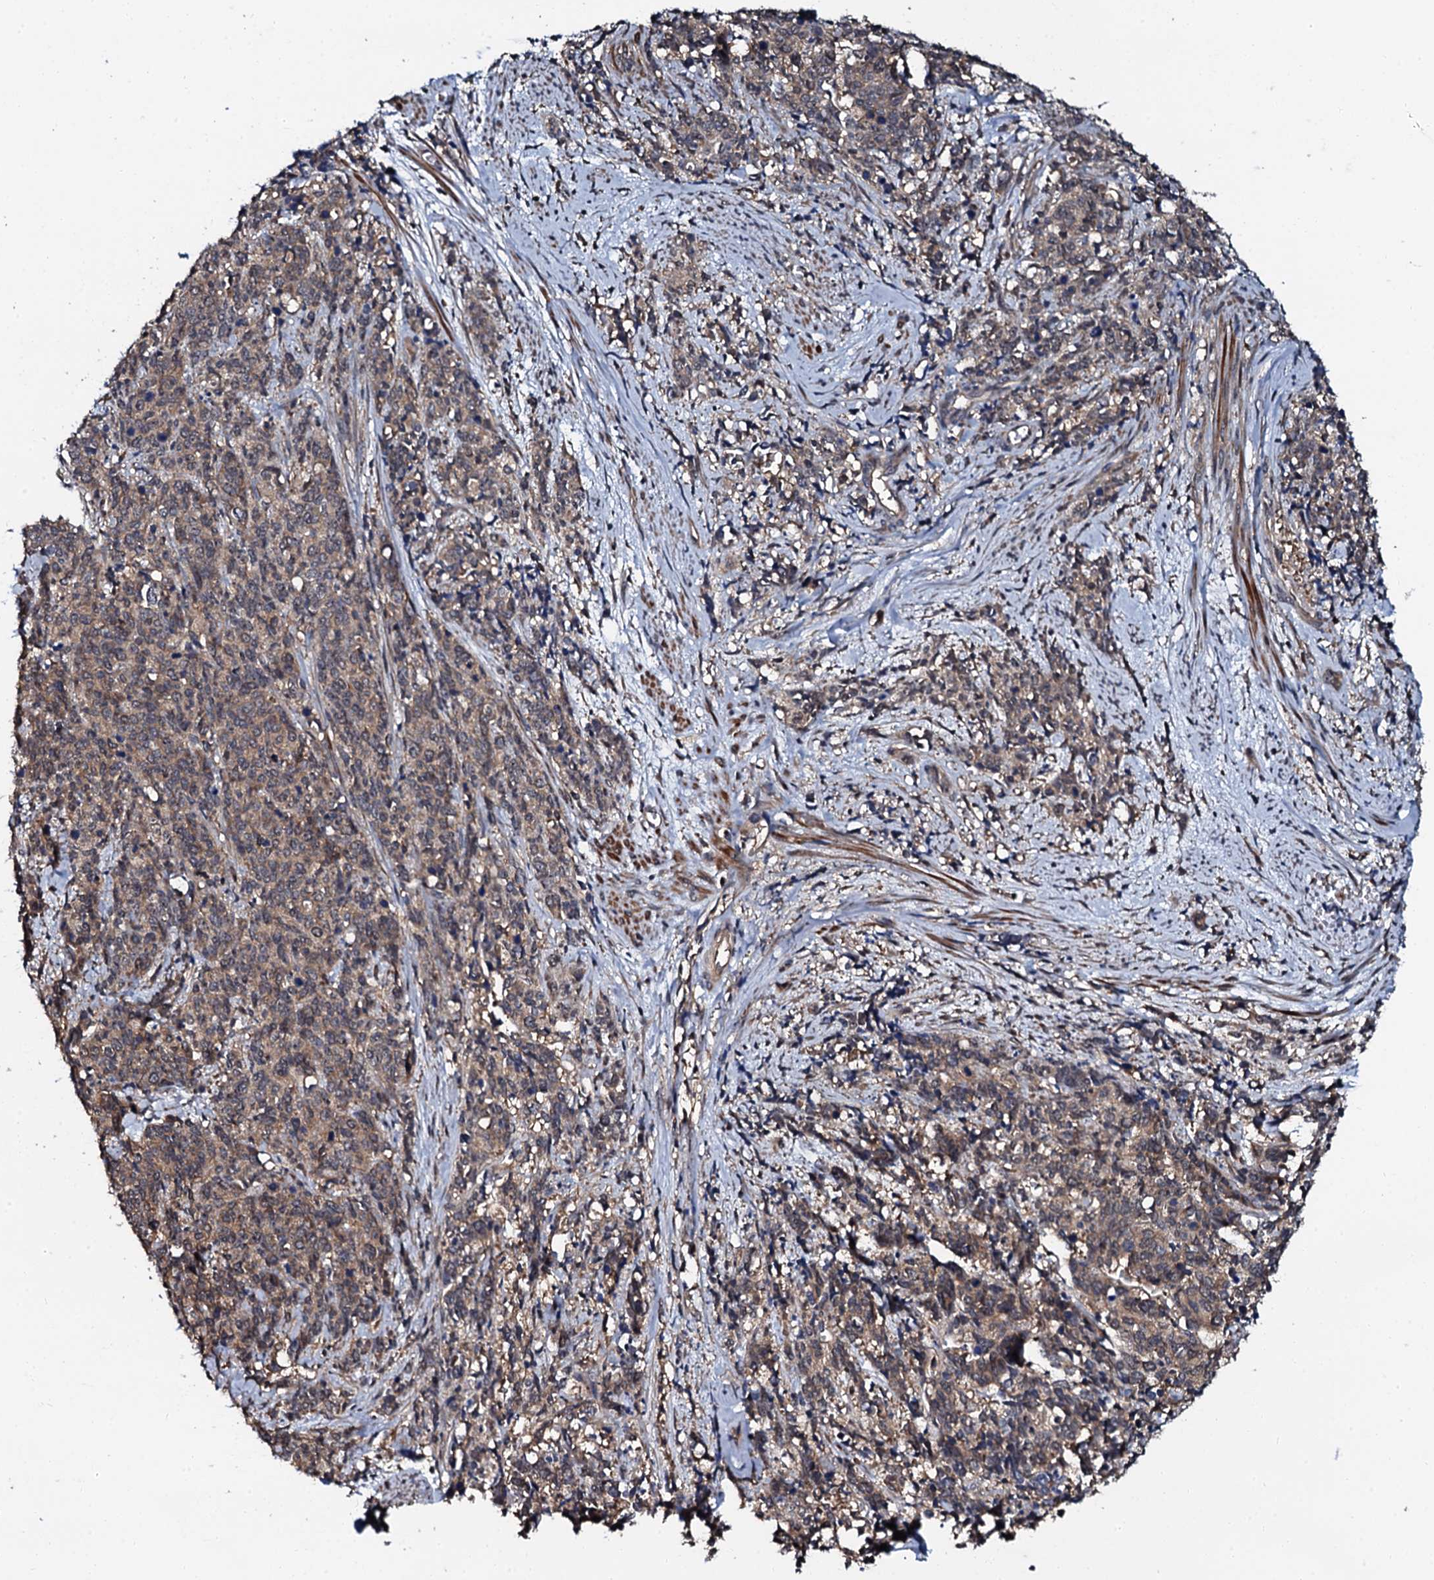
{"staining": {"intensity": "weak", "quantity": "25%-75%", "location": "cytoplasmic/membranous"}, "tissue": "cervical cancer", "cell_type": "Tumor cells", "image_type": "cancer", "snomed": [{"axis": "morphology", "description": "Squamous cell carcinoma, NOS"}, {"axis": "topography", "description": "Cervix"}], "caption": "DAB immunohistochemical staining of squamous cell carcinoma (cervical) demonstrates weak cytoplasmic/membranous protein positivity in about 25%-75% of tumor cells.", "gene": "N4BP1", "patient": {"sex": "female", "age": 60}}